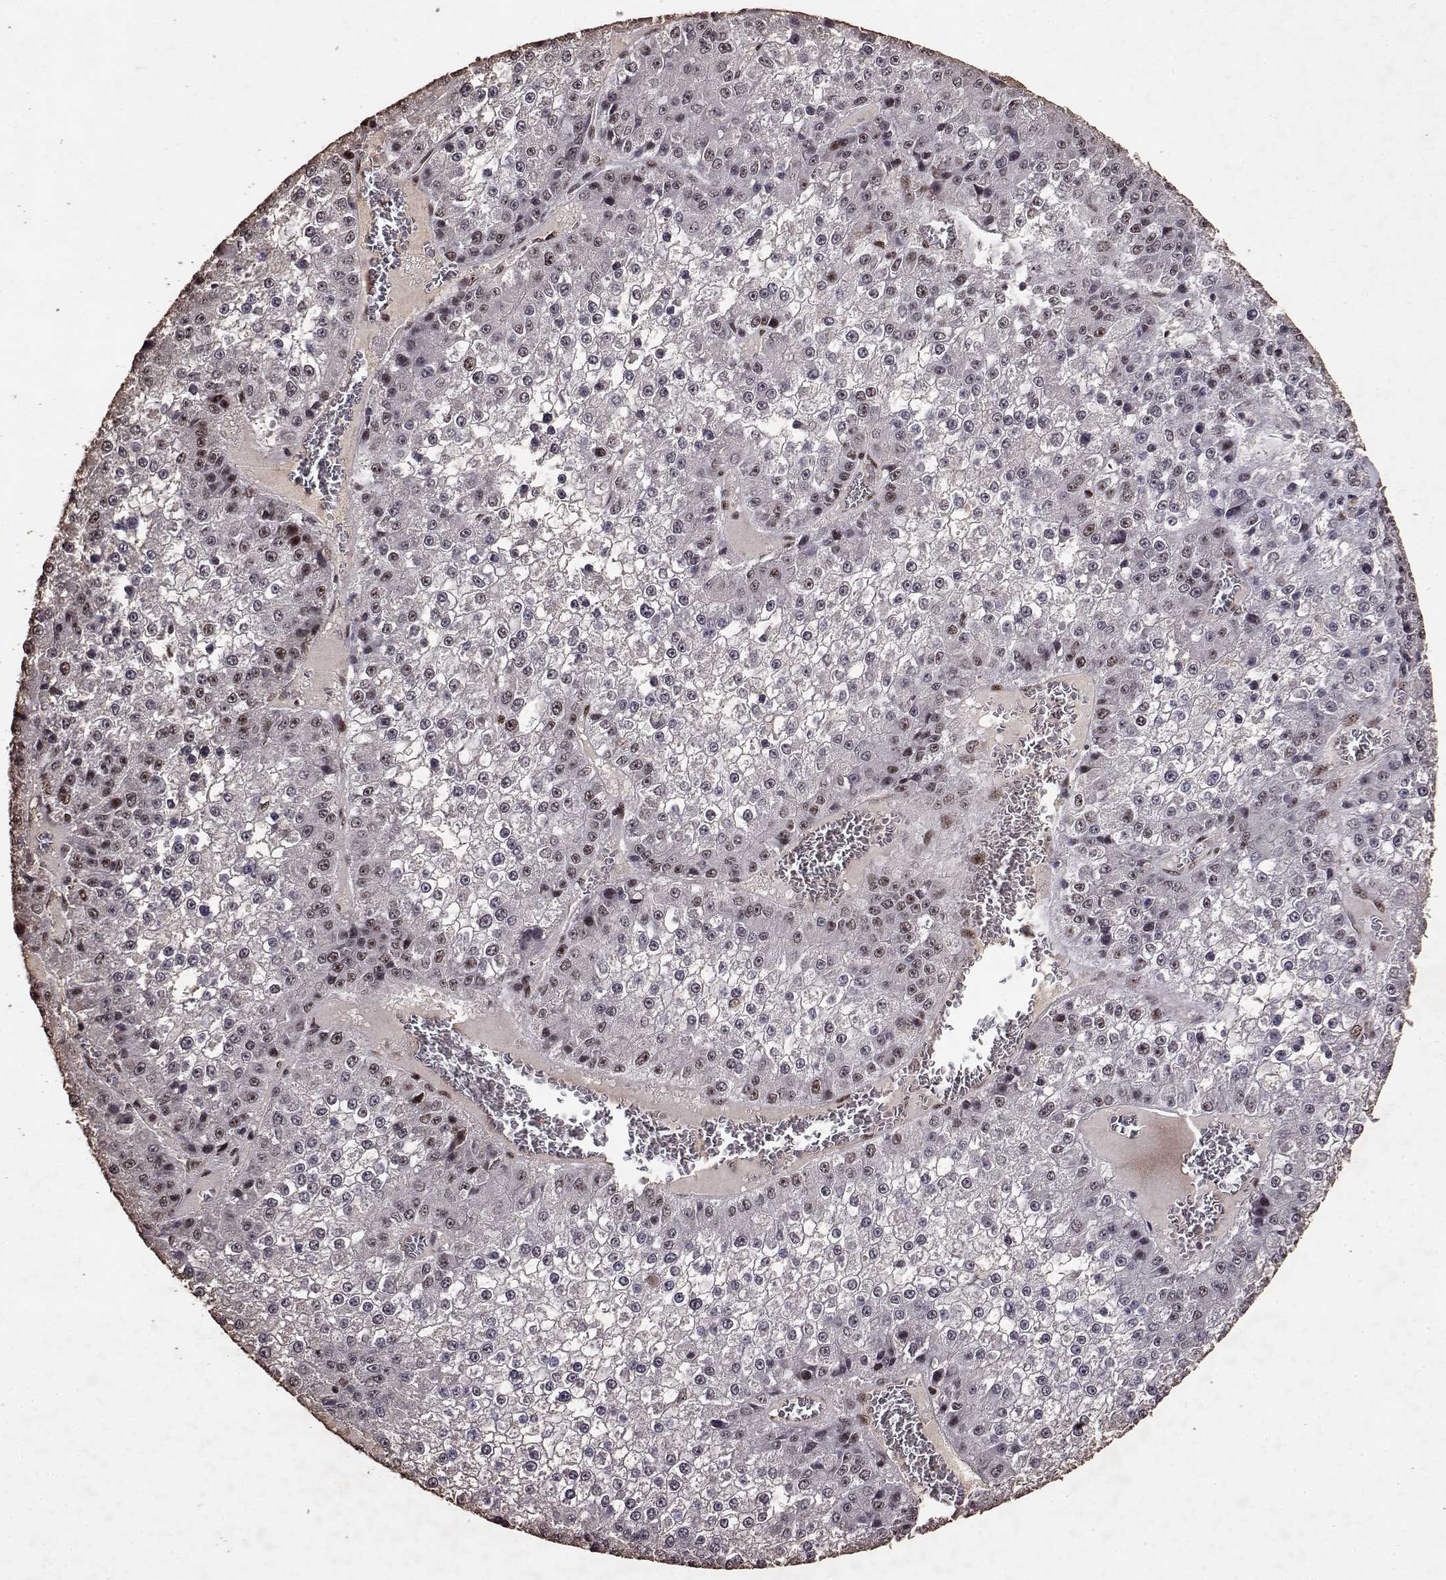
{"staining": {"intensity": "moderate", "quantity": "25%-75%", "location": "nuclear"}, "tissue": "liver cancer", "cell_type": "Tumor cells", "image_type": "cancer", "snomed": [{"axis": "morphology", "description": "Carcinoma, Hepatocellular, NOS"}, {"axis": "topography", "description": "Liver"}], "caption": "An immunohistochemistry (IHC) micrograph of tumor tissue is shown. Protein staining in brown shows moderate nuclear positivity in liver cancer (hepatocellular carcinoma) within tumor cells.", "gene": "TOE1", "patient": {"sex": "female", "age": 73}}